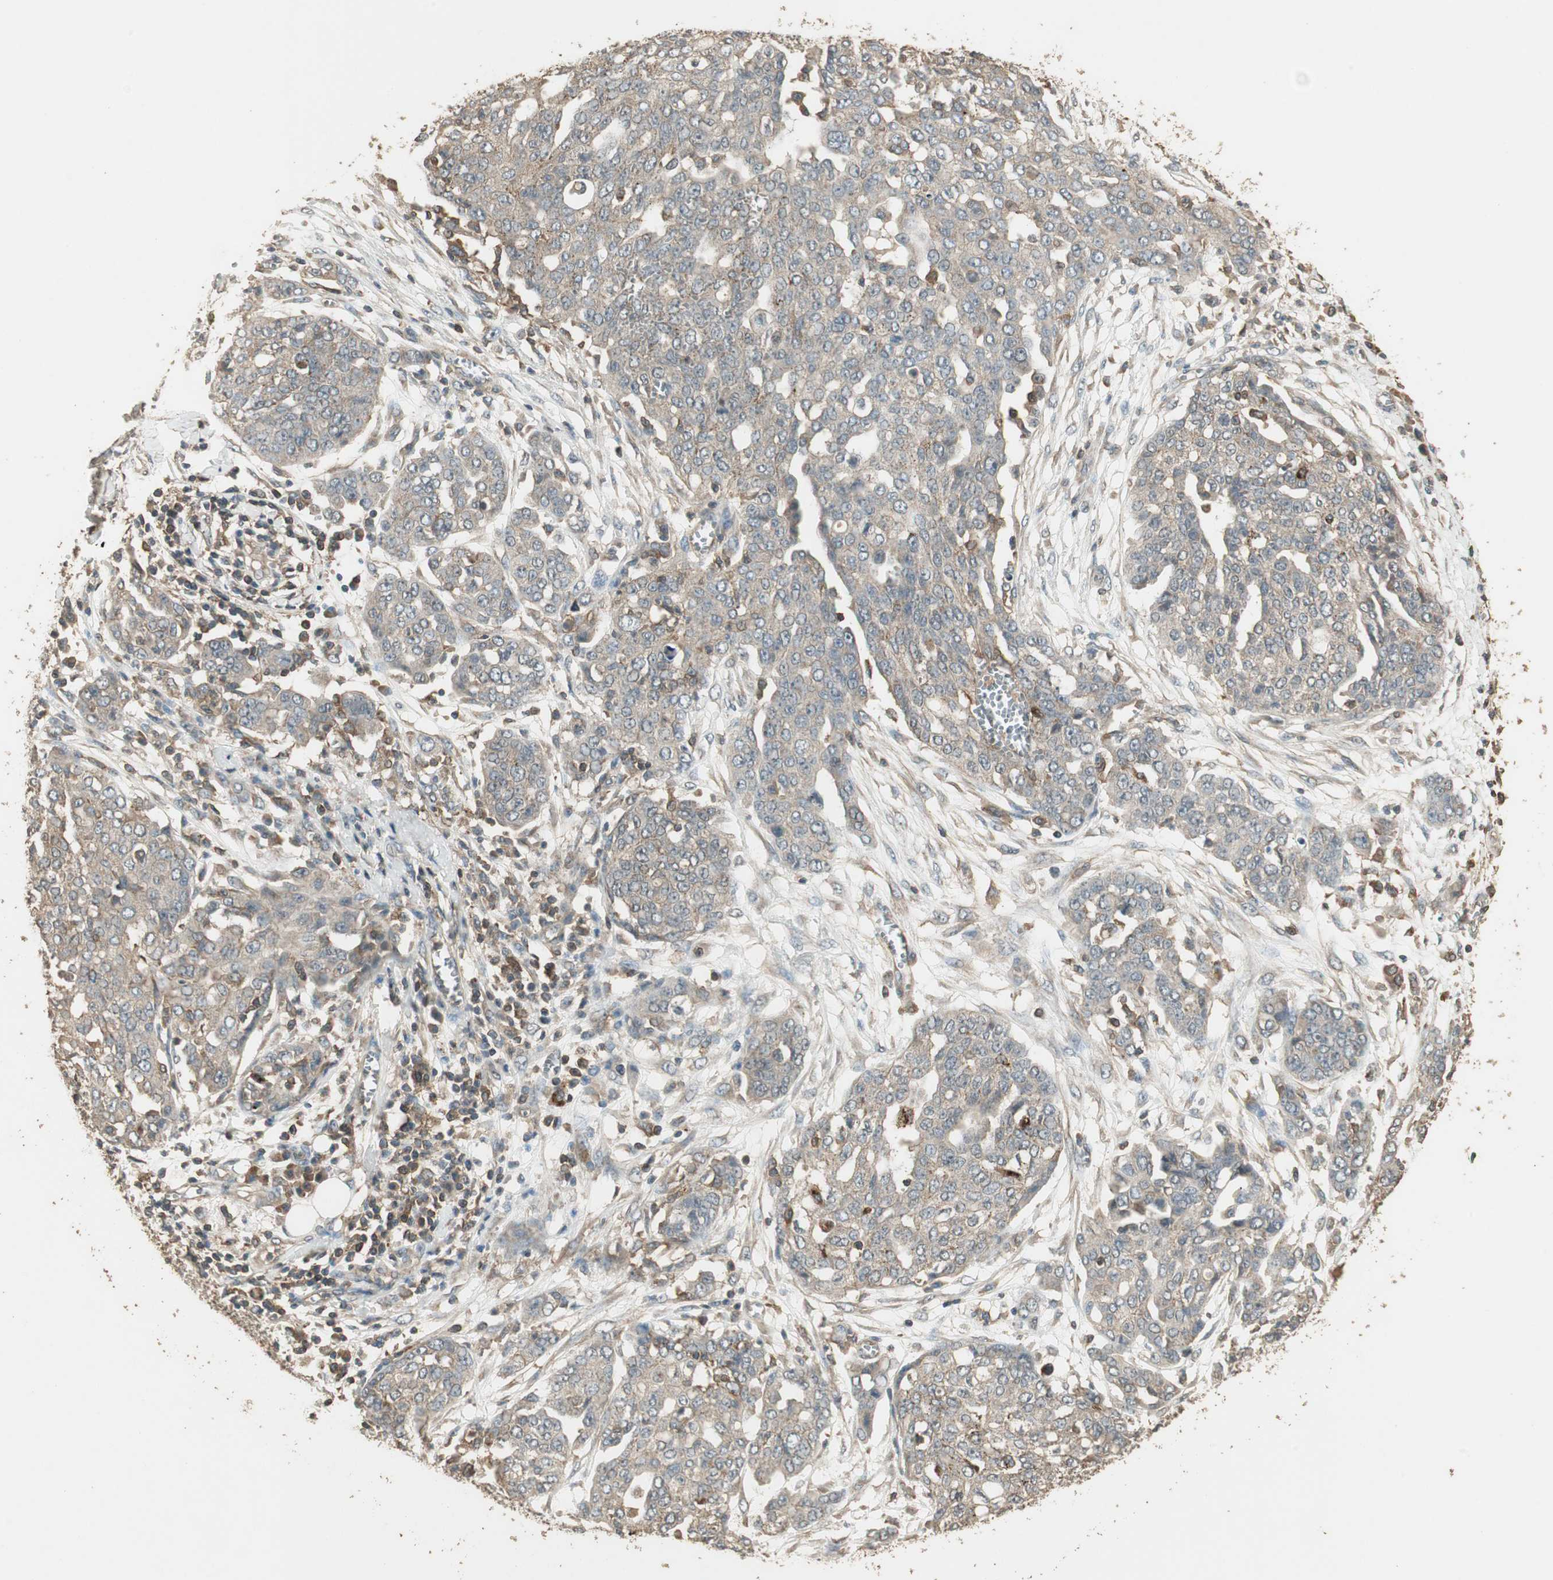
{"staining": {"intensity": "weak", "quantity": "<25%", "location": "cytoplasmic/membranous"}, "tissue": "ovarian cancer", "cell_type": "Tumor cells", "image_type": "cancer", "snomed": [{"axis": "morphology", "description": "Cystadenocarcinoma, serous, NOS"}, {"axis": "topography", "description": "Soft tissue"}, {"axis": "topography", "description": "Ovary"}], "caption": "Protein analysis of serous cystadenocarcinoma (ovarian) displays no significant expression in tumor cells.", "gene": "USP2", "patient": {"sex": "female", "age": 57}}